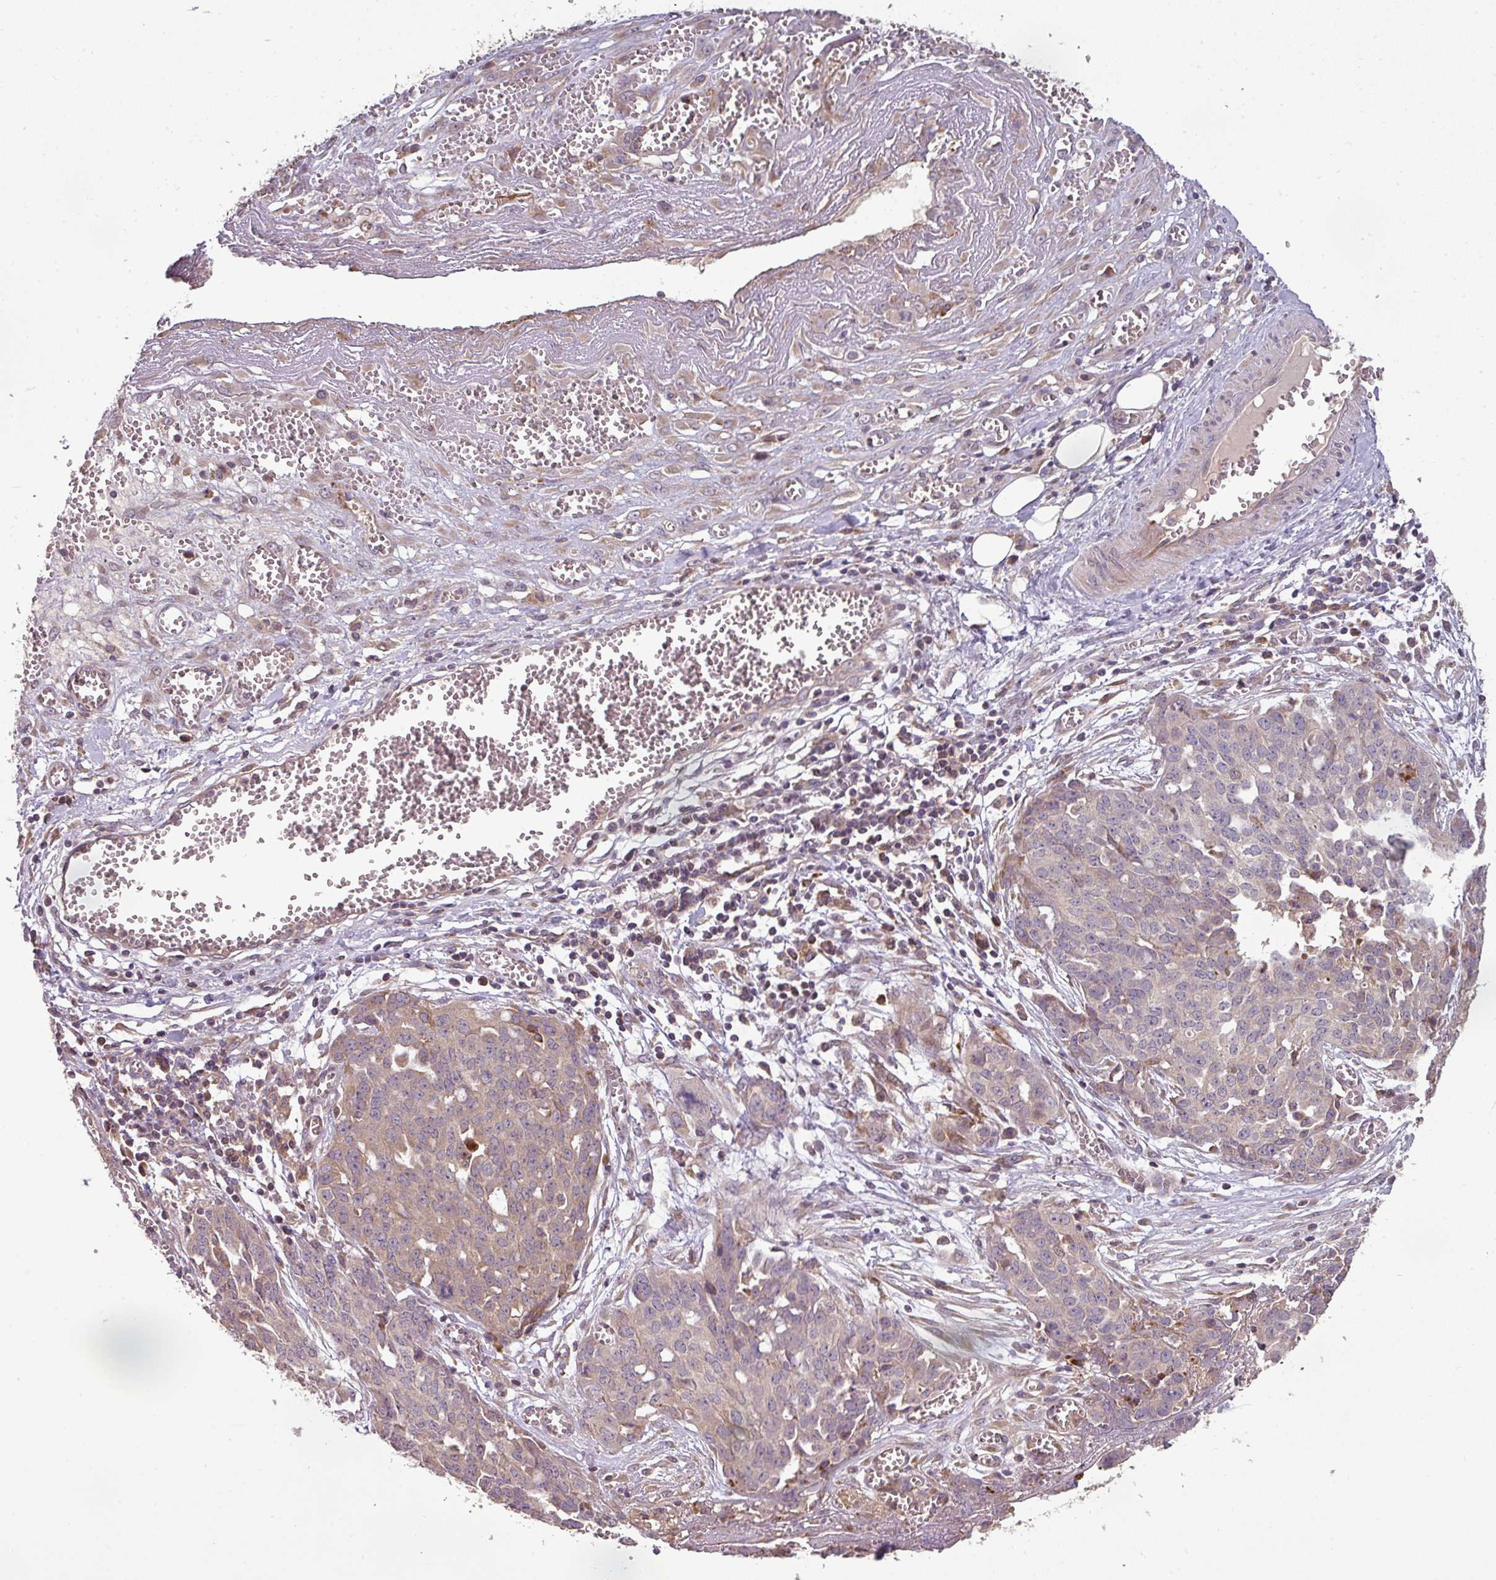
{"staining": {"intensity": "weak", "quantity": "25%-75%", "location": "cytoplasmic/membranous"}, "tissue": "ovarian cancer", "cell_type": "Tumor cells", "image_type": "cancer", "snomed": [{"axis": "morphology", "description": "Cystadenocarcinoma, serous, NOS"}, {"axis": "topography", "description": "Soft tissue"}, {"axis": "topography", "description": "Ovary"}], "caption": "This is an image of immunohistochemistry (IHC) staining of serous cystadenocarcinoma (ovarian), which shows weak expression in the cytoplasmic/membranous of tumor cells.", "gene": "SPCS3", "patient": {"sex": "female", "age": 57}}